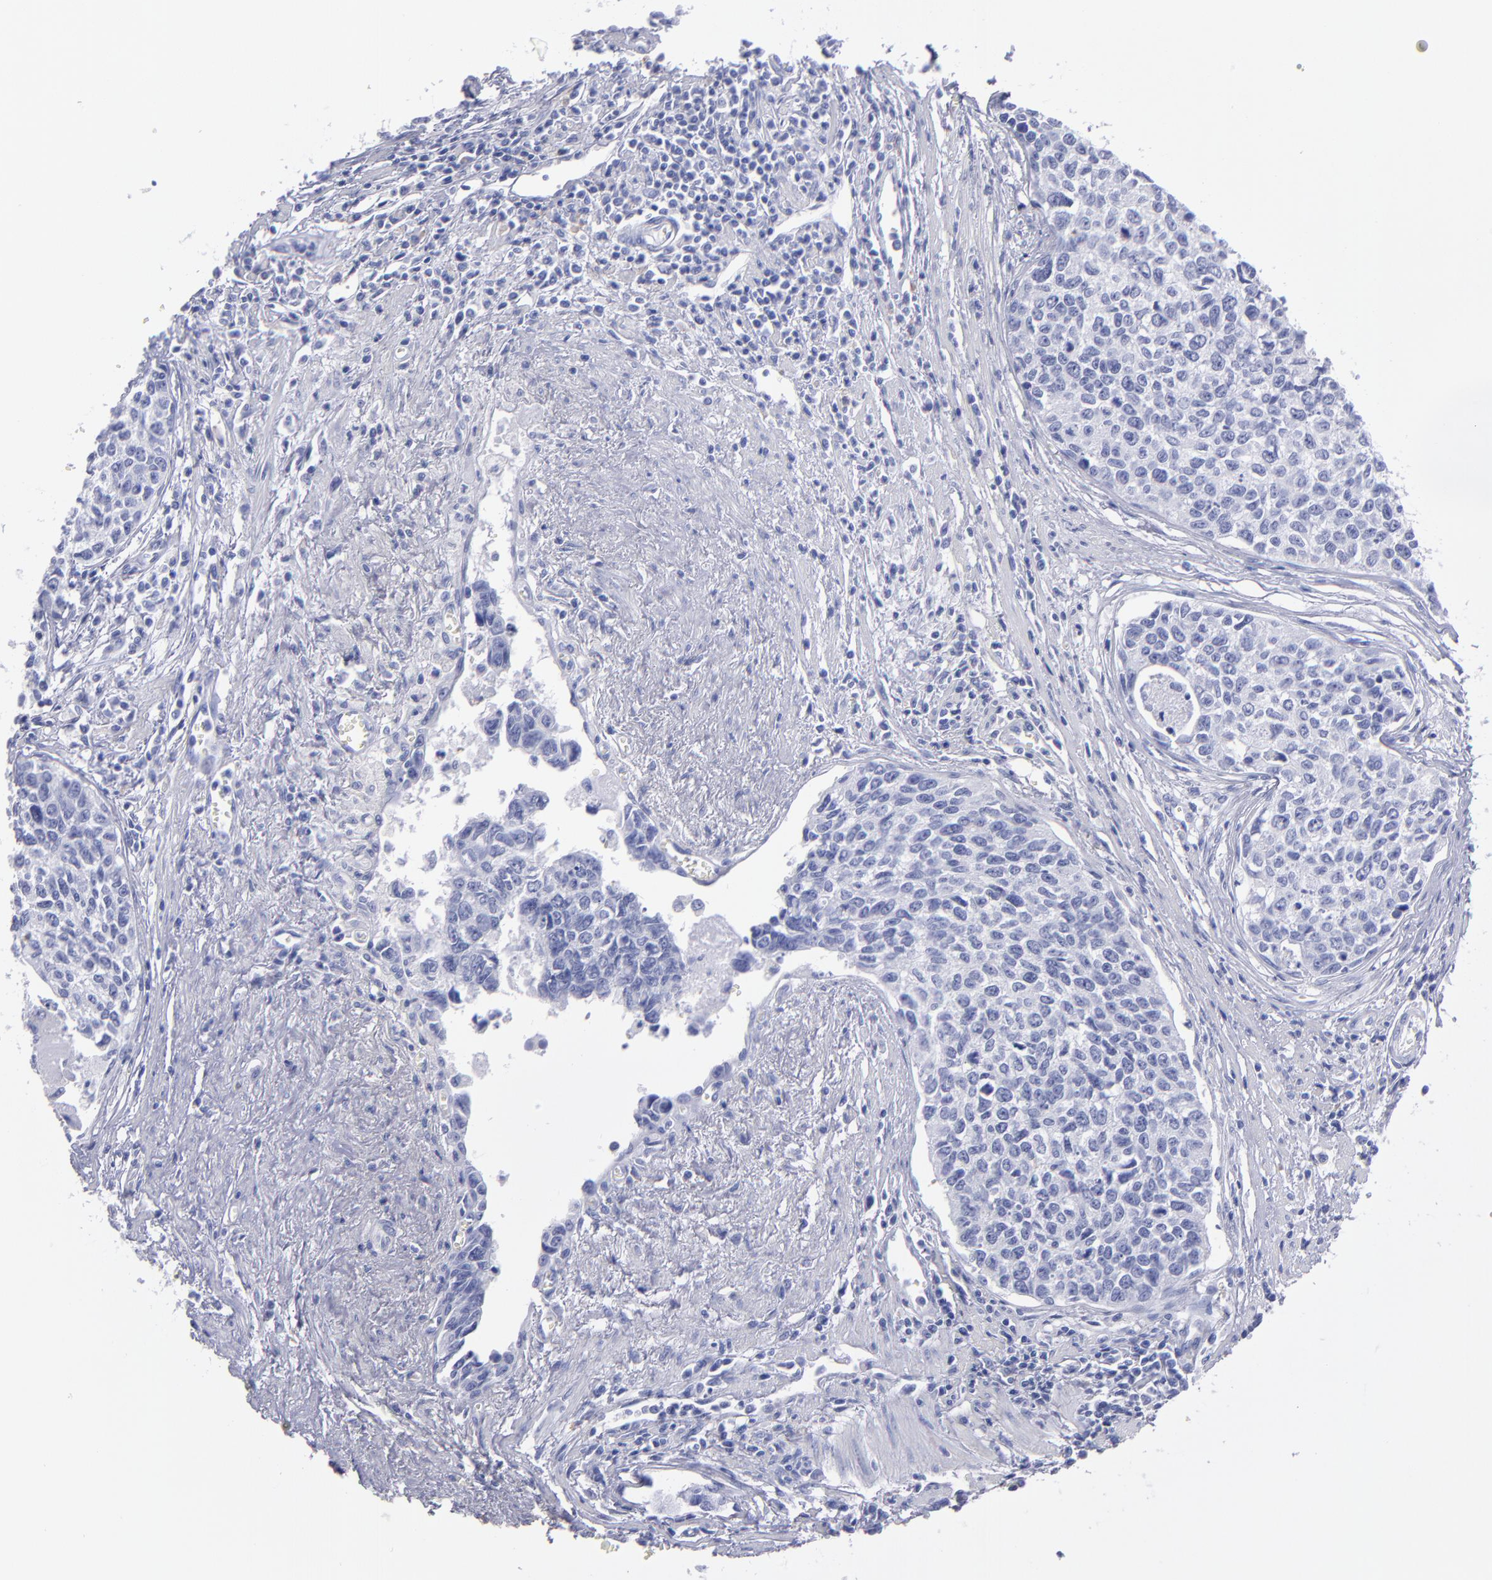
{"staining": {"intensity": "negative", "quantity": "none", "location": "none"}, "tissue": "urothelial cancer", "cell_type": "Tumor cells", "image_type": "cancer", "snomed": [{"axis": "morphology", "description": "Urothelial carcinoma, High grade"}, {"axis": "topography", "description": "Urinary bladder"}], "caption": "IHC micrograph of neoplastic tissue: human urothelial cancer stained with DAB (3,3'-diaminobenzidine) exhibits no significant protein staining in tumor cells.", "gene": "MB", "patient": {"sex": "male", "age": 81}}